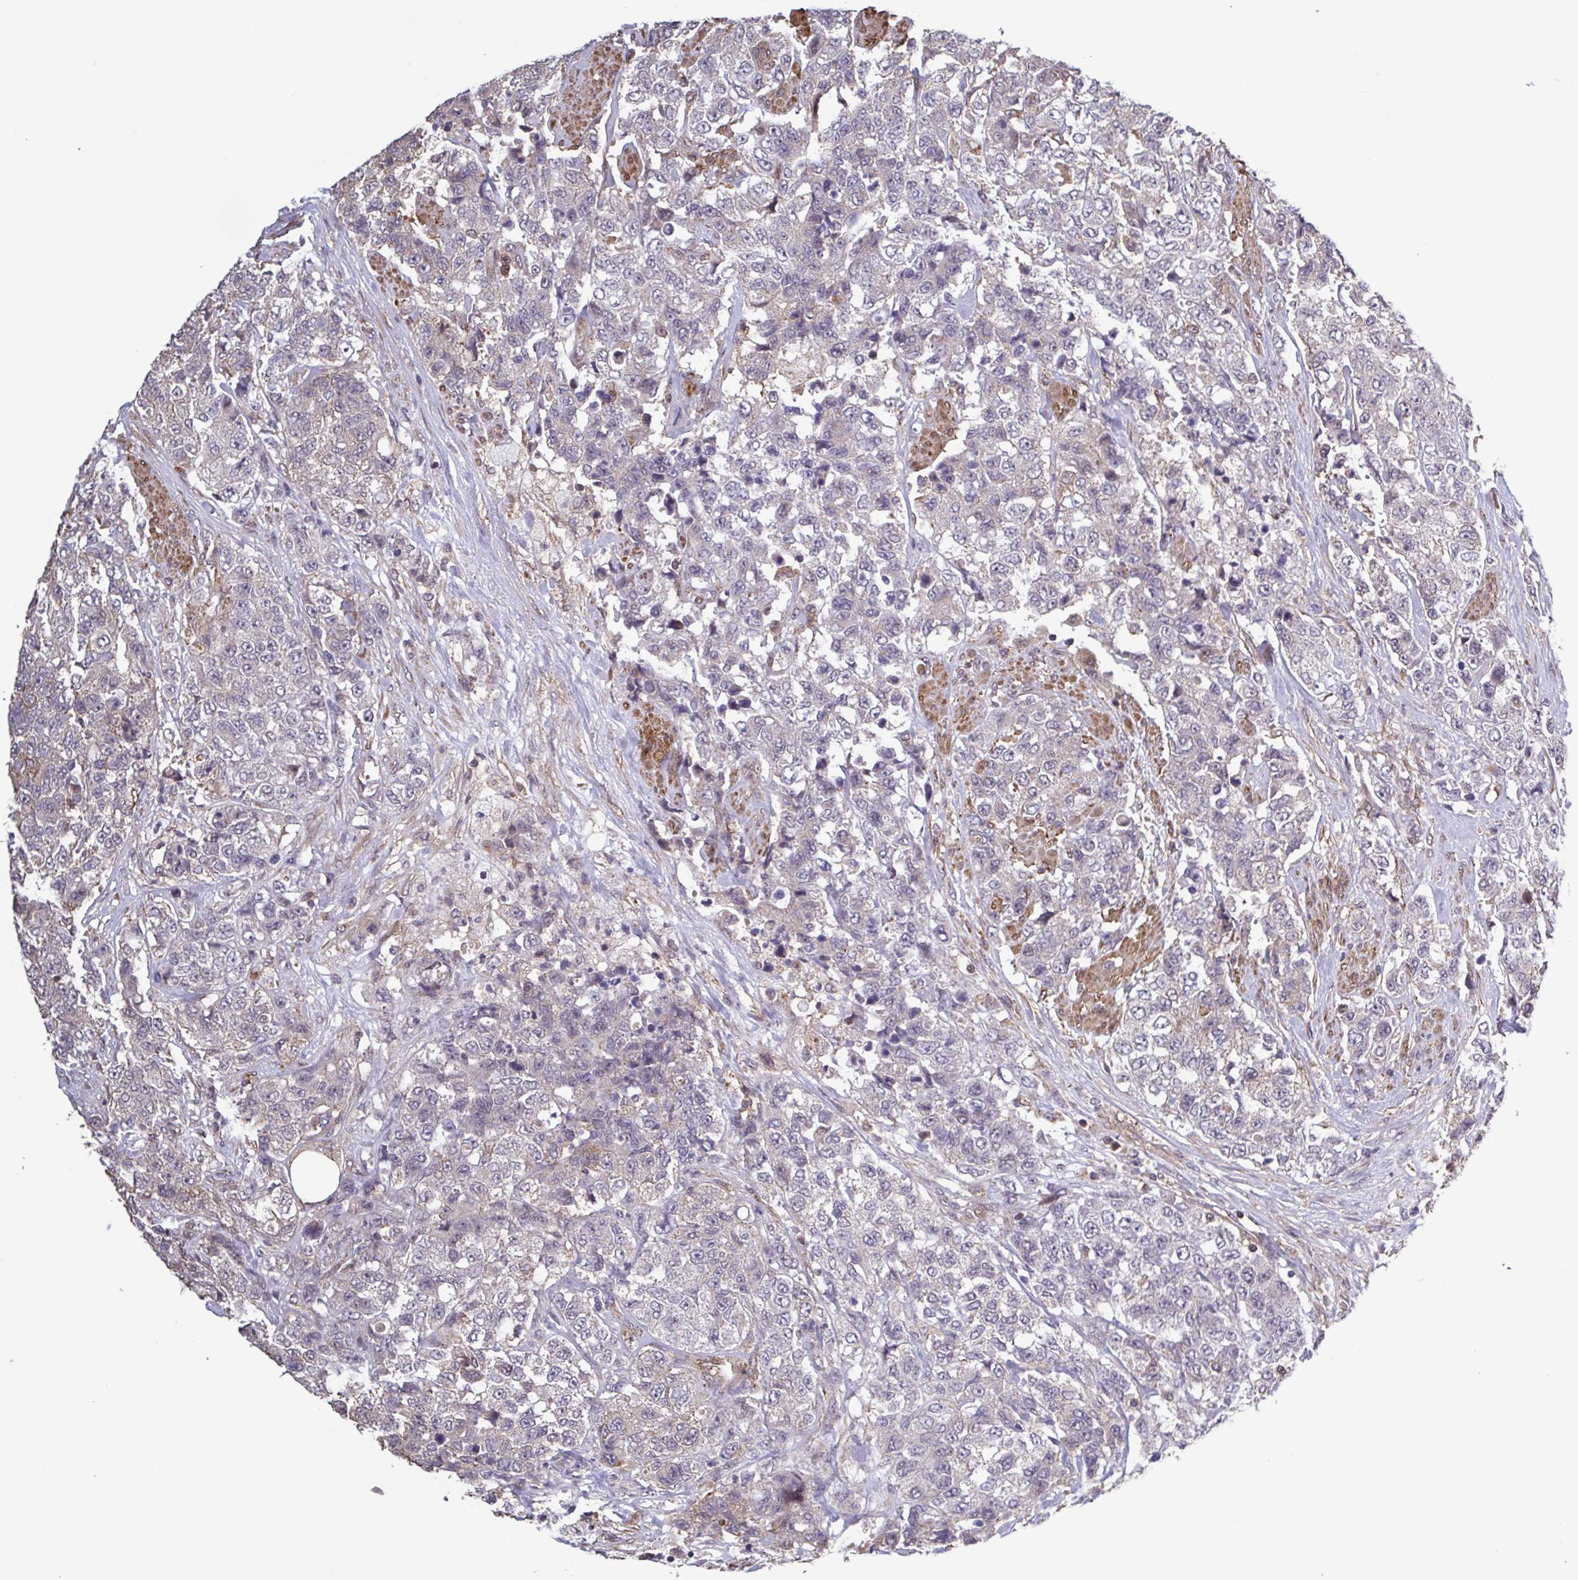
{"staining": {"intensity": "negative", "quantity": "none", "location": "none"}, "tissue": "urothelial cancer", "cell_type": "Tumor cells", "image_type": "cancer", "snomed": [{"axis": "morphology", "description": "Urothelial carcinoma, High grade"}, {"axis": "topography", "description": "Urinary bladder"}], "caption": "There is no significant expression in tumor cells of urothelial cancer.", "gene": "ZNF200", "patient": {"sex": "female", "age": 78}}